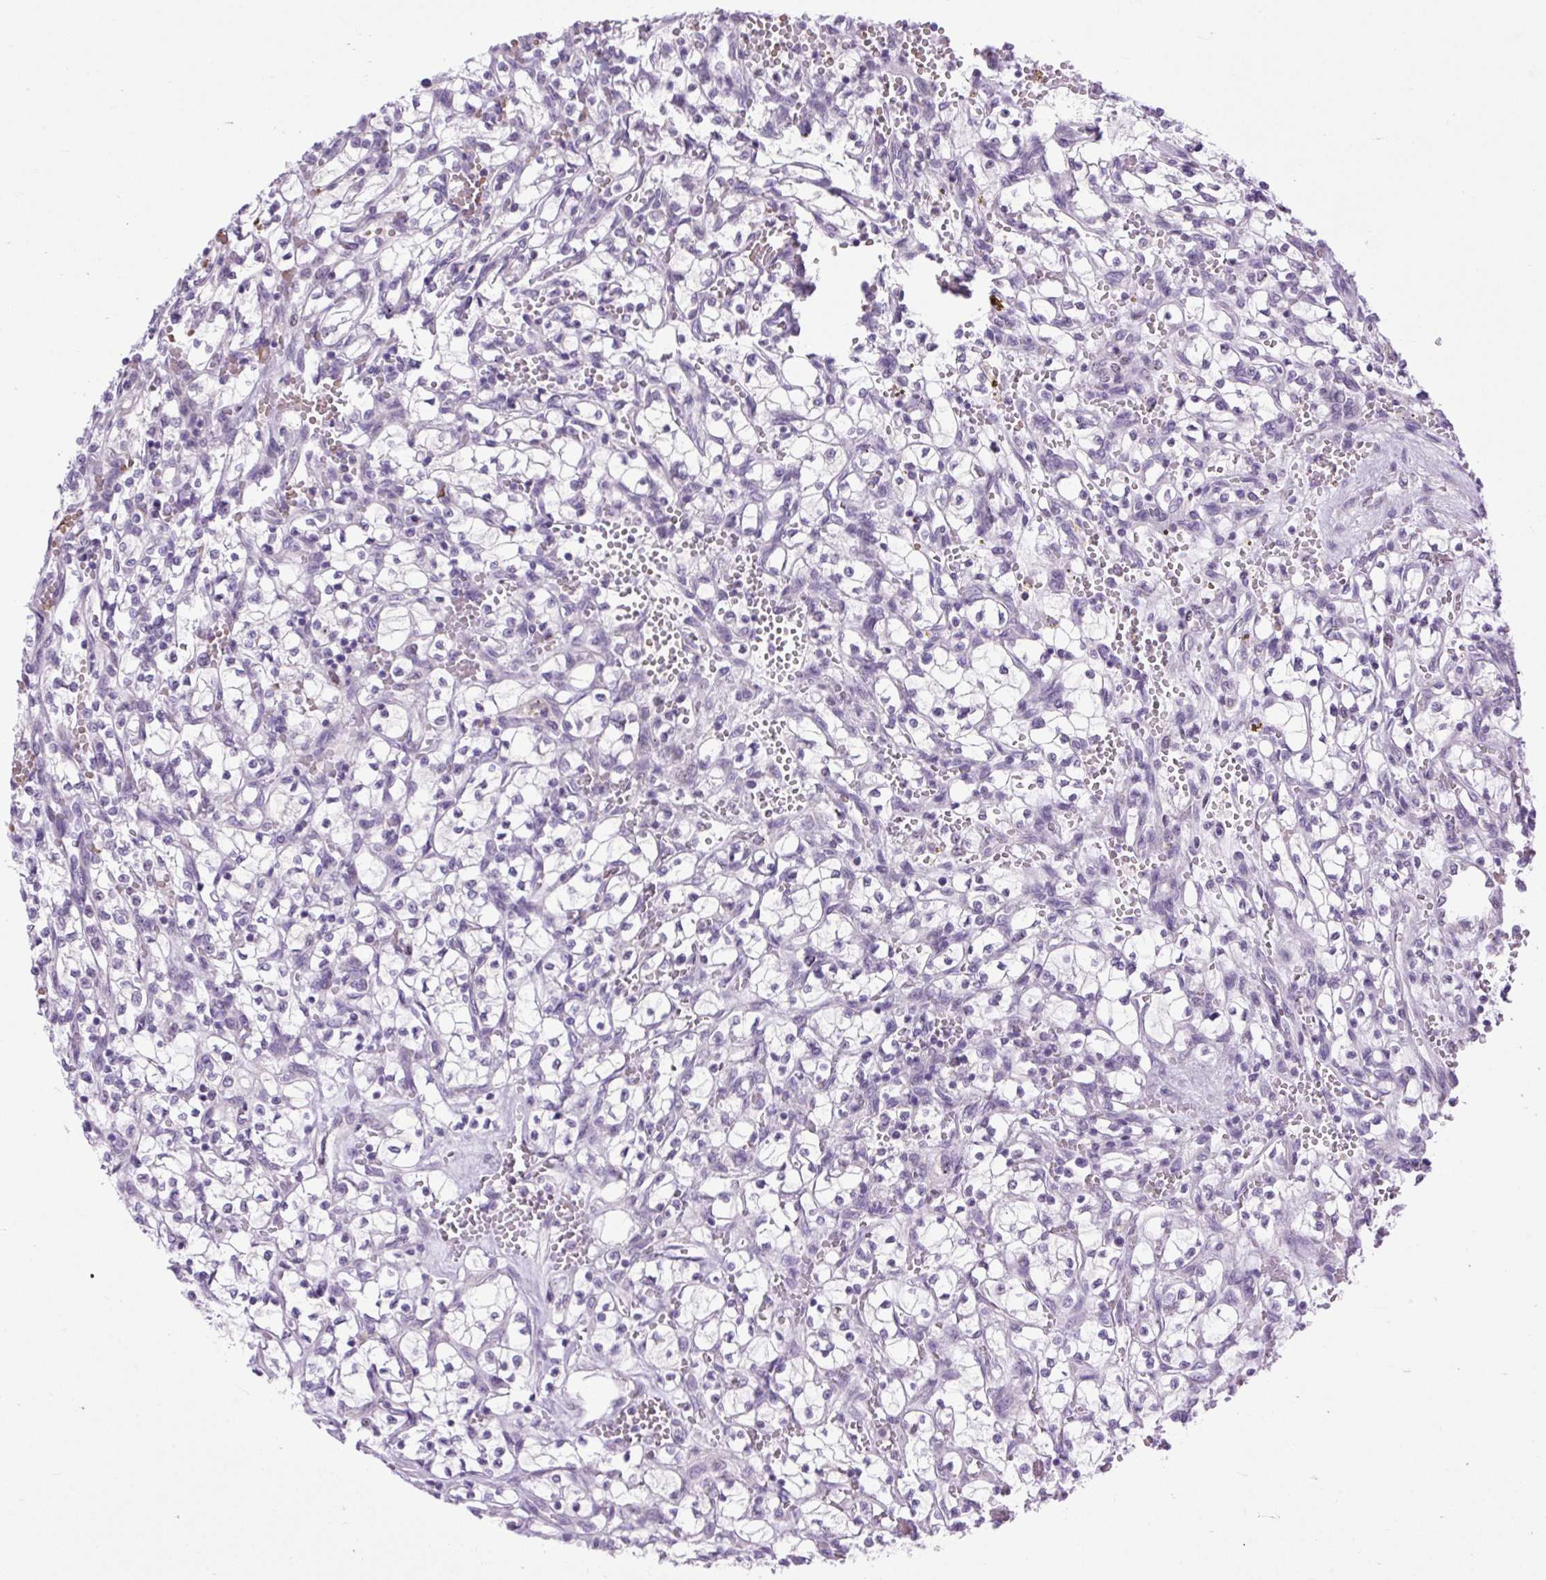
{"staining": {"intensity": "negative", "quantity": "none", "location": "none"}, "tissue": "renal cancer", "cell_type": "Tumor cells", "image_type": "cancer", "snomed": [{"axis": "morphology", "description": "Adenocarcinoma, NOS"}, {"axis": "topography", "description": "Kidney"}], "caption": "Human adenocarcinoma (renal) stained for a protein using IHC displays no expression in tumor cells.", "gene": "SCO2", "patient": {"sex": "female", "age": 64}}